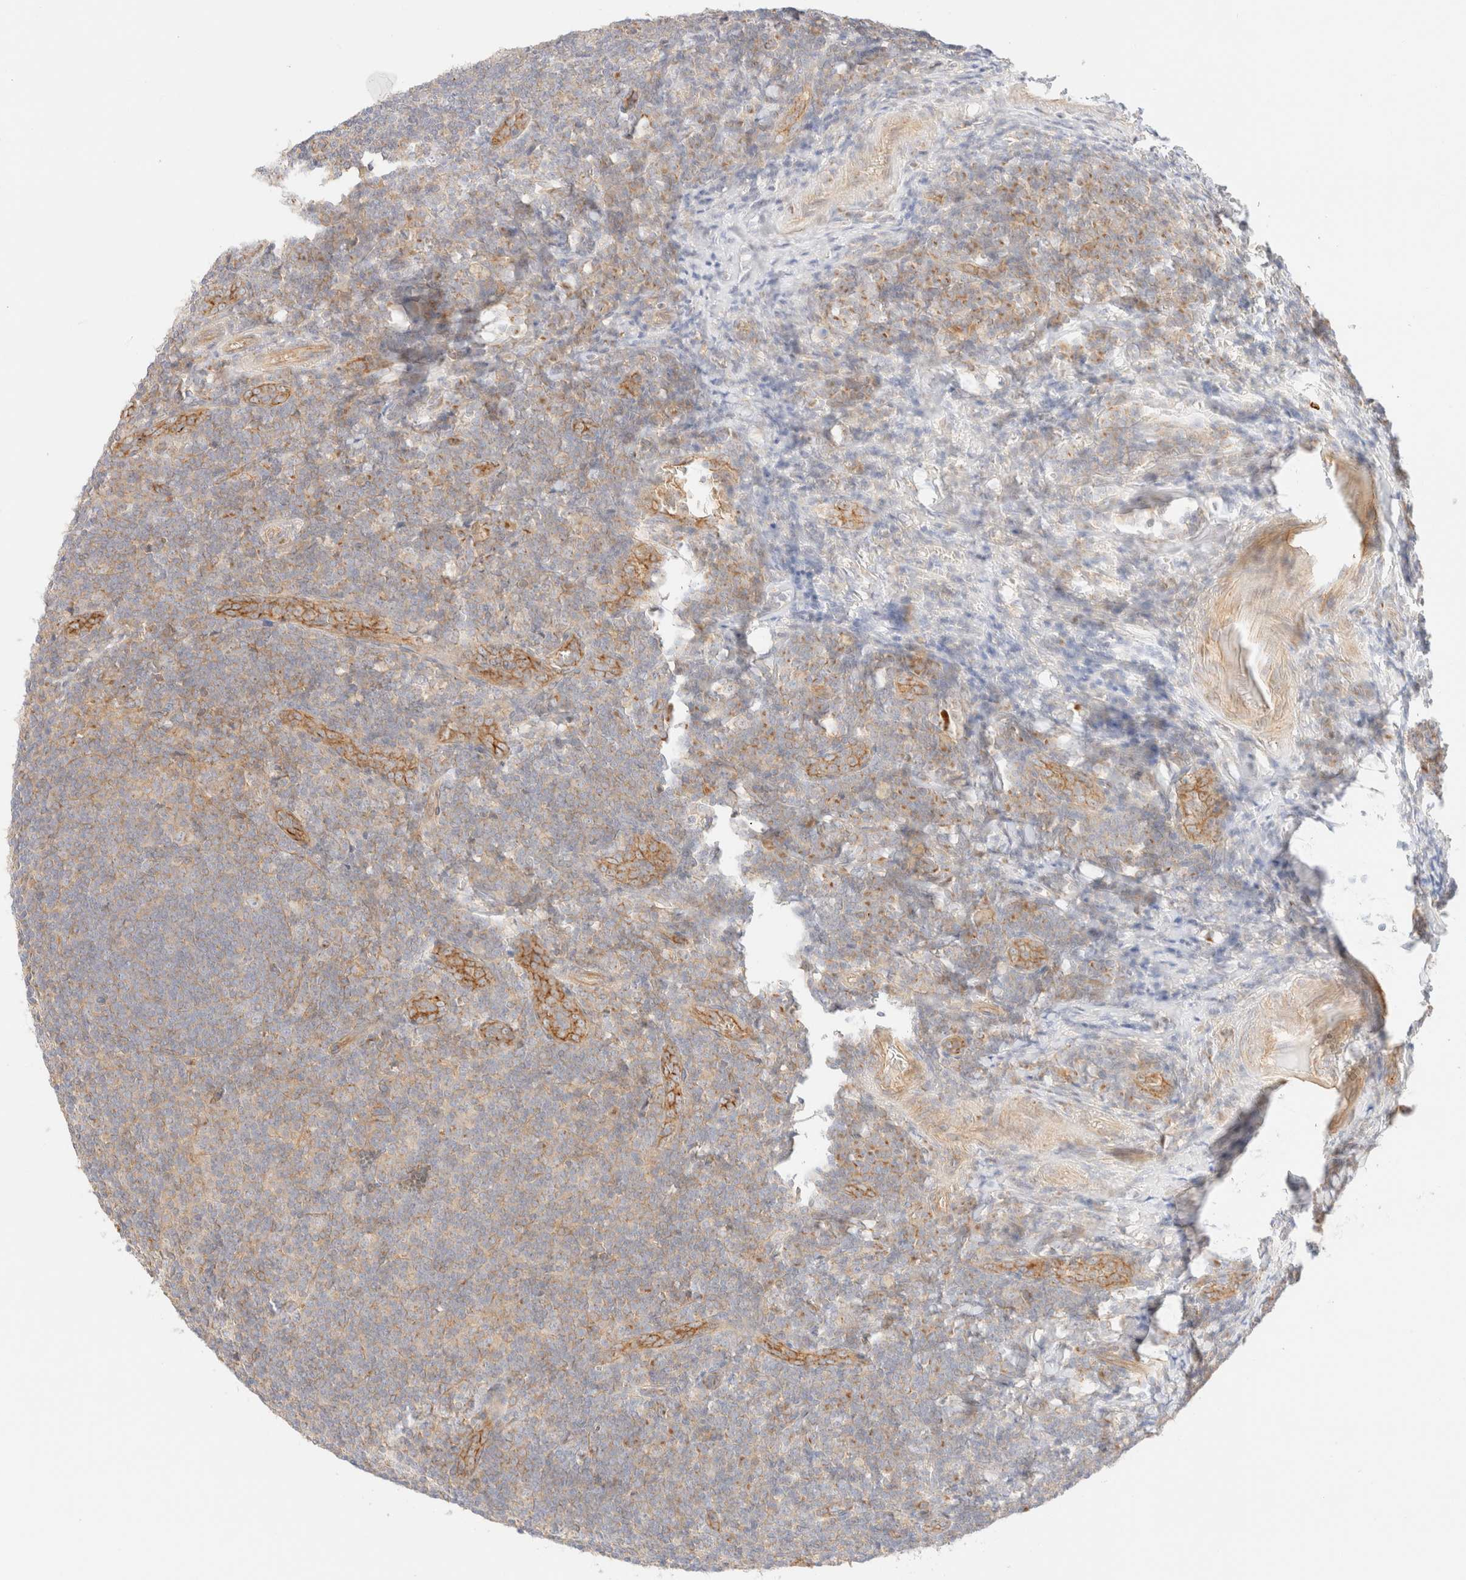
{"staining": {"intensity": "negative", "quantity": "none", "location": "none"}, "tissue": "tonsil", "cell_type": "Germinal center cells", "image_type": "normal", "snomed": [{"axis": "morphology", "description": "Normal tissue, NOS"}, {"axis": "topography", "description": "Tonsil"}], "caption": "Germinal center cells are negative for brown protein staining in normal tonsil. (Immunohistochemistry (ihc), brightfield microscopy, high magnification).", "gene": "MYO10", "patient": {"sex": "male", "age": 37}}